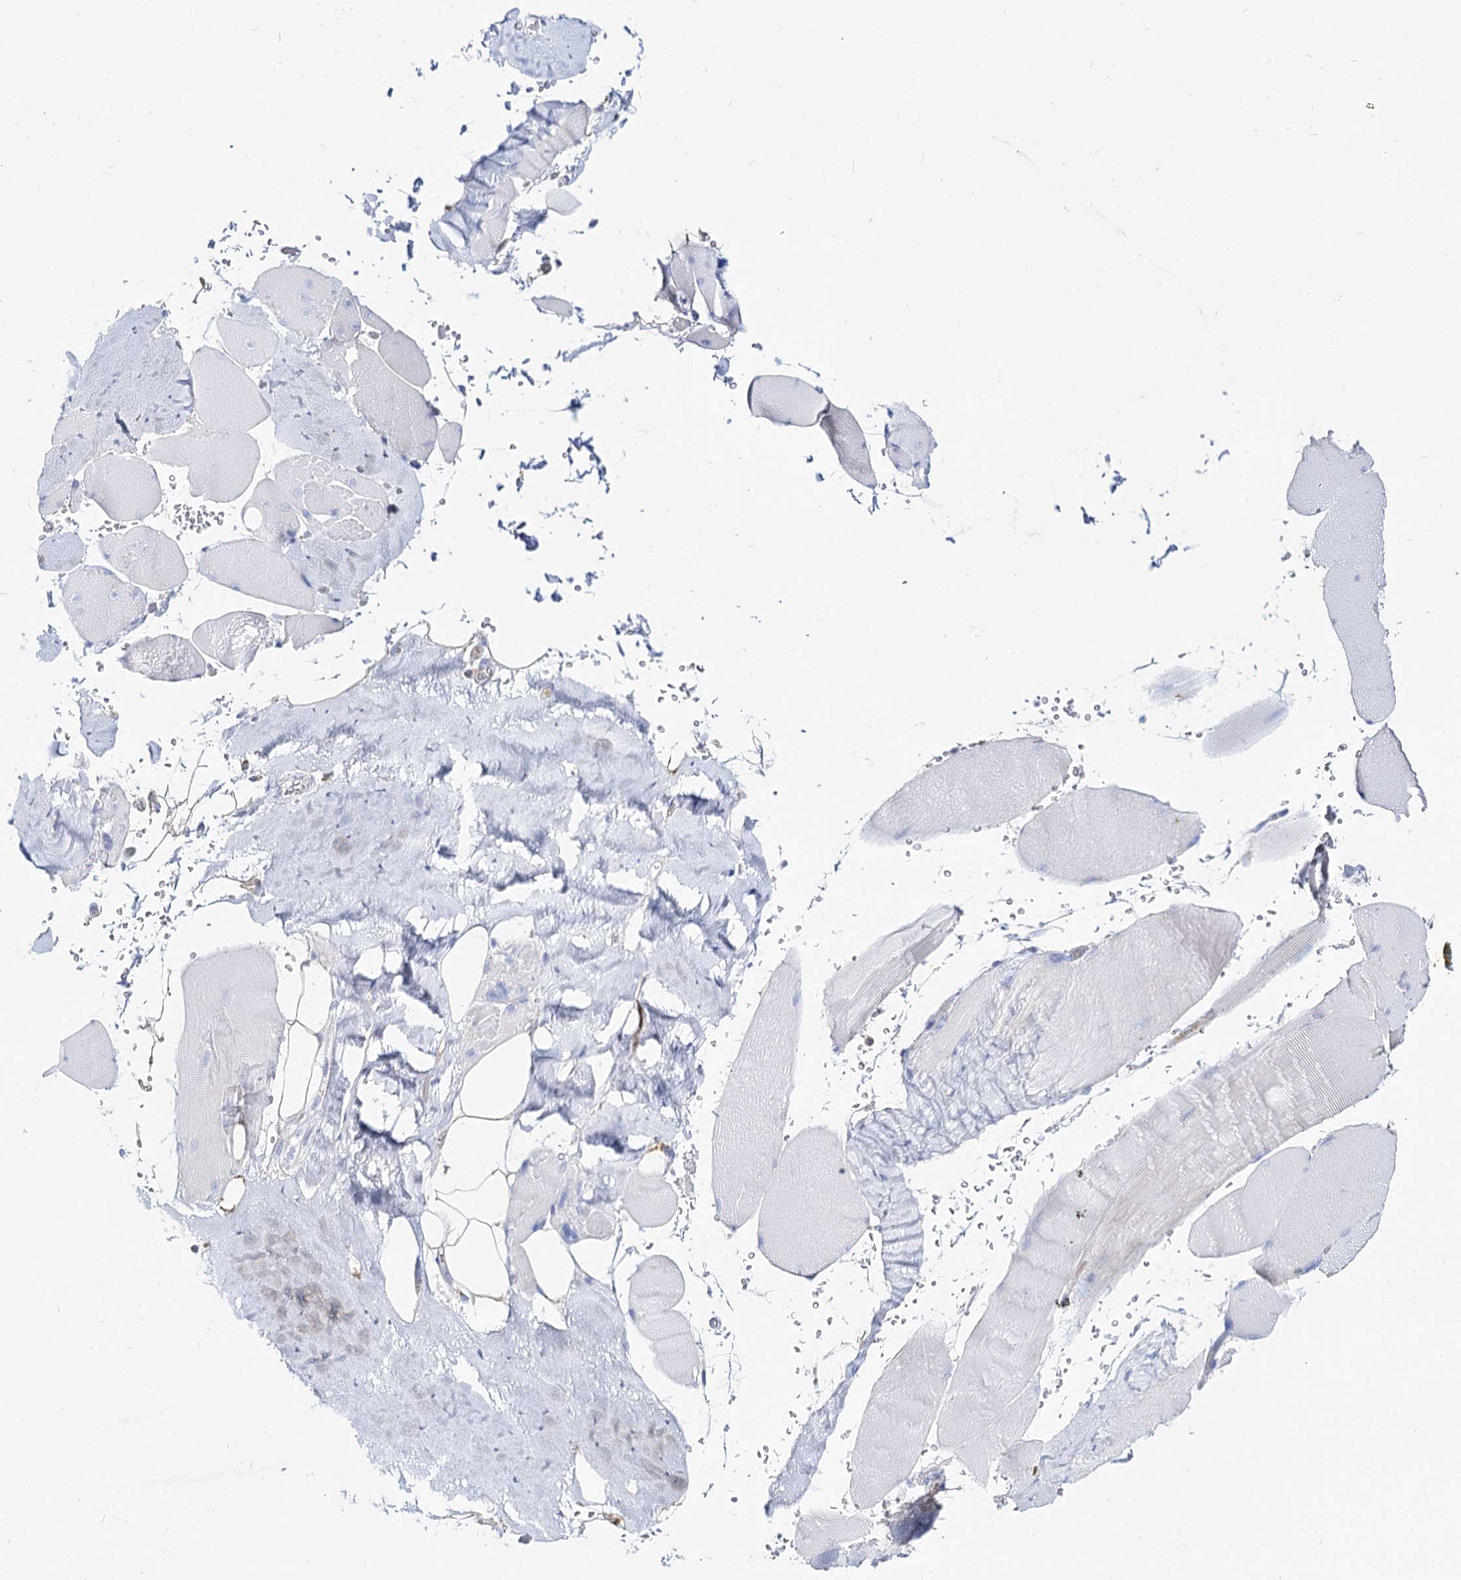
{"staining": {"intensity": "negative", "quantity": "none", "location": "none"}, "tissue": "skeletal muscle", "cell_type": "Myocytes", "image_type": "normal", "snomed": [{"axis": "morphology", "description": "Normal tissue, NOS"}, {"axis": "topography", "description": "Skeletal muscle"}, {"axis": "topography", "description": "Head-Neck"}], "caption": "An immunohistochemistry (IHC) image of unremarkable skeletal muscle is shown. There is no staining in myocytes of skeletal muscle.", "gene": "MCCC2", "patient": {"sex": "male", "age": 66}}